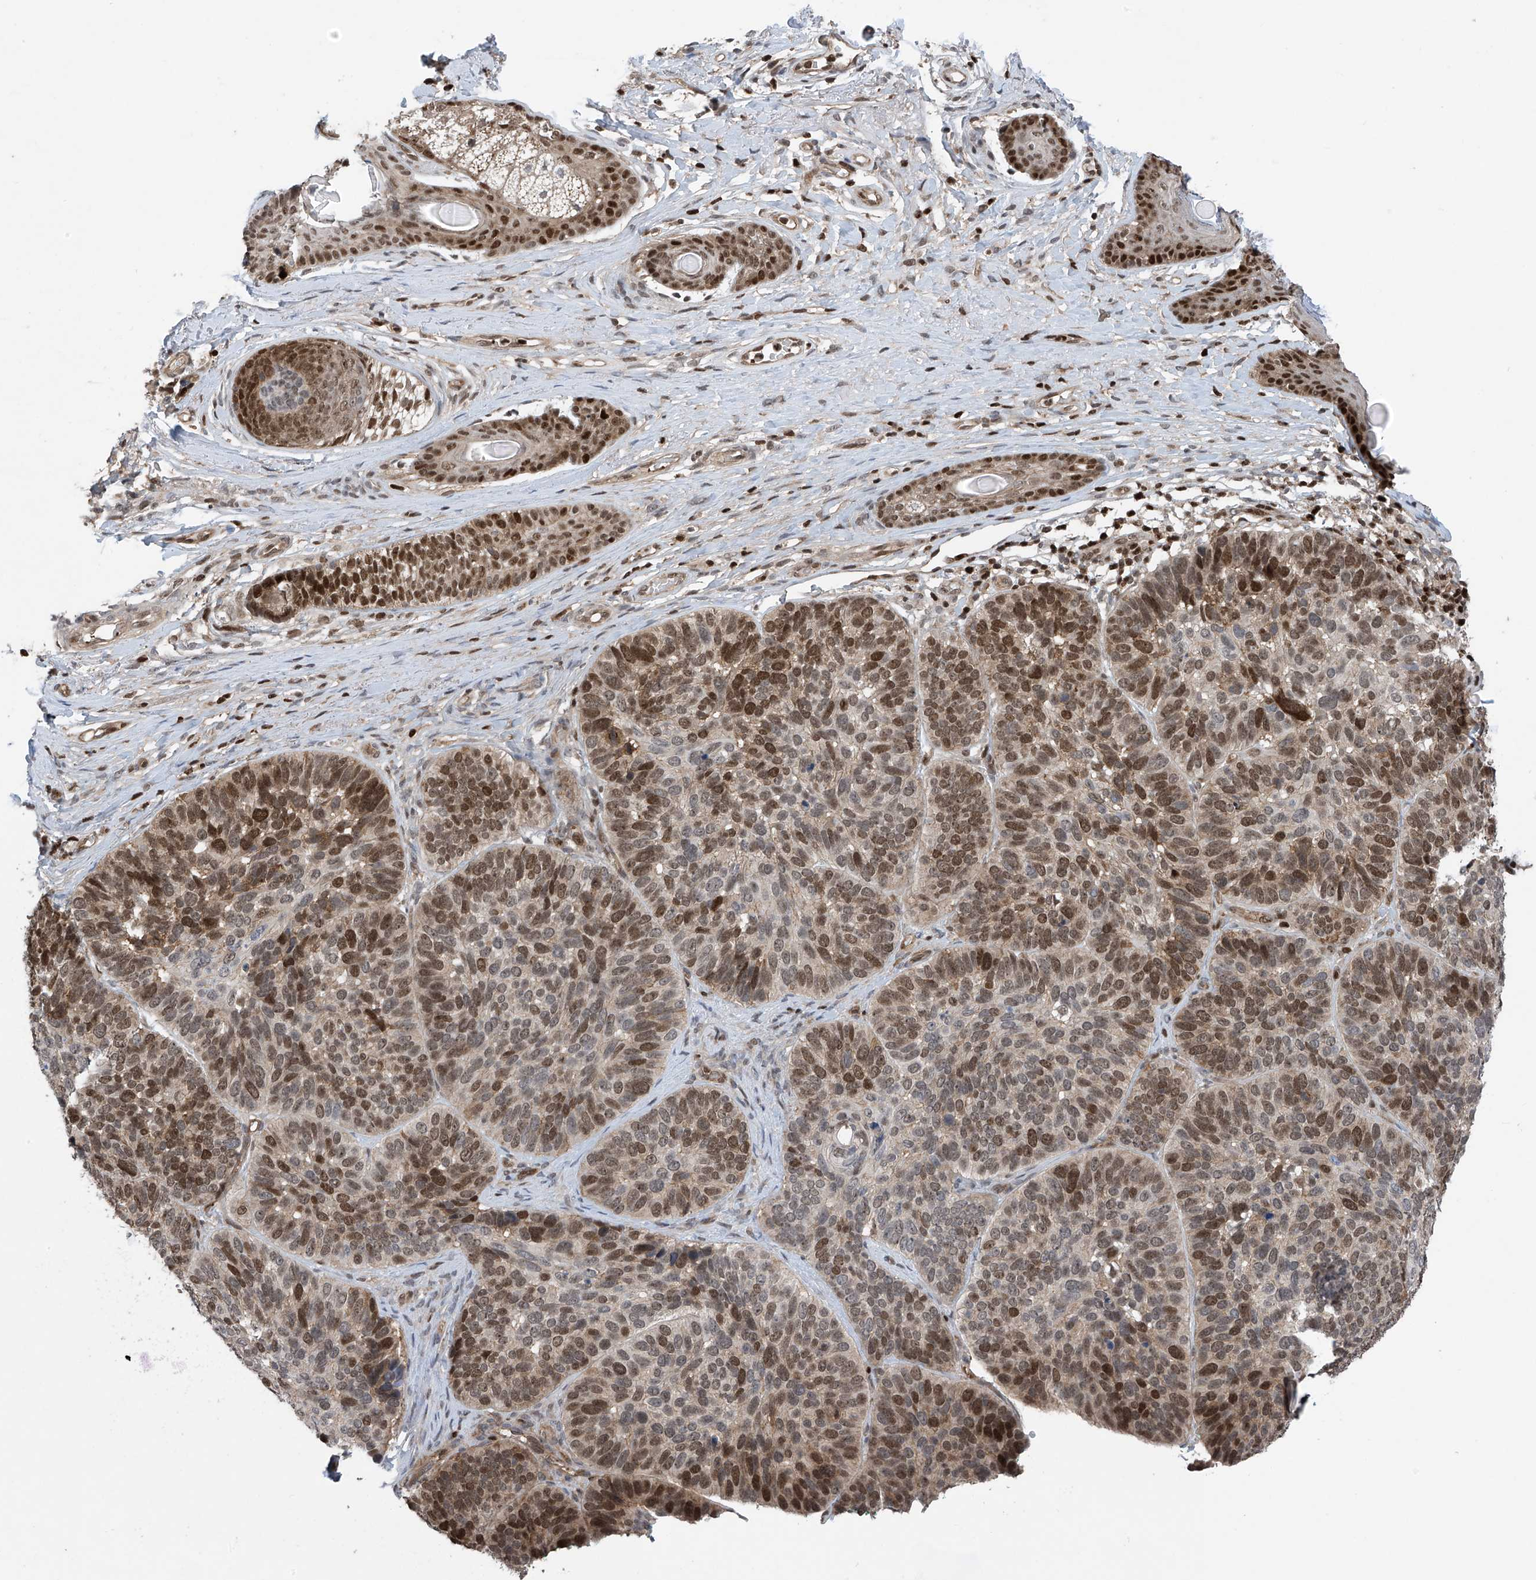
{"staining": {"intensity": "moderate", "quantity": "25%-75%", "location": "nuclear"}, "tissue": "skin cancer", "cell_type": "Tumor cells", "image_type": "cancer", "snomed": [{"axis": "morphology", "description": "Basal cell carcinoma"}, {"axis": "topography", "description": "Skin"}], "caption": "Approximately 25%-75% of tumor cells in human skin cancer (basal cell carcinoma) reveal moderate nuclear protein expression as visualized by brown immunohistochemical staining.", "gene": "DNAJC9", "patient": {"sex": "male", "age": 62}}